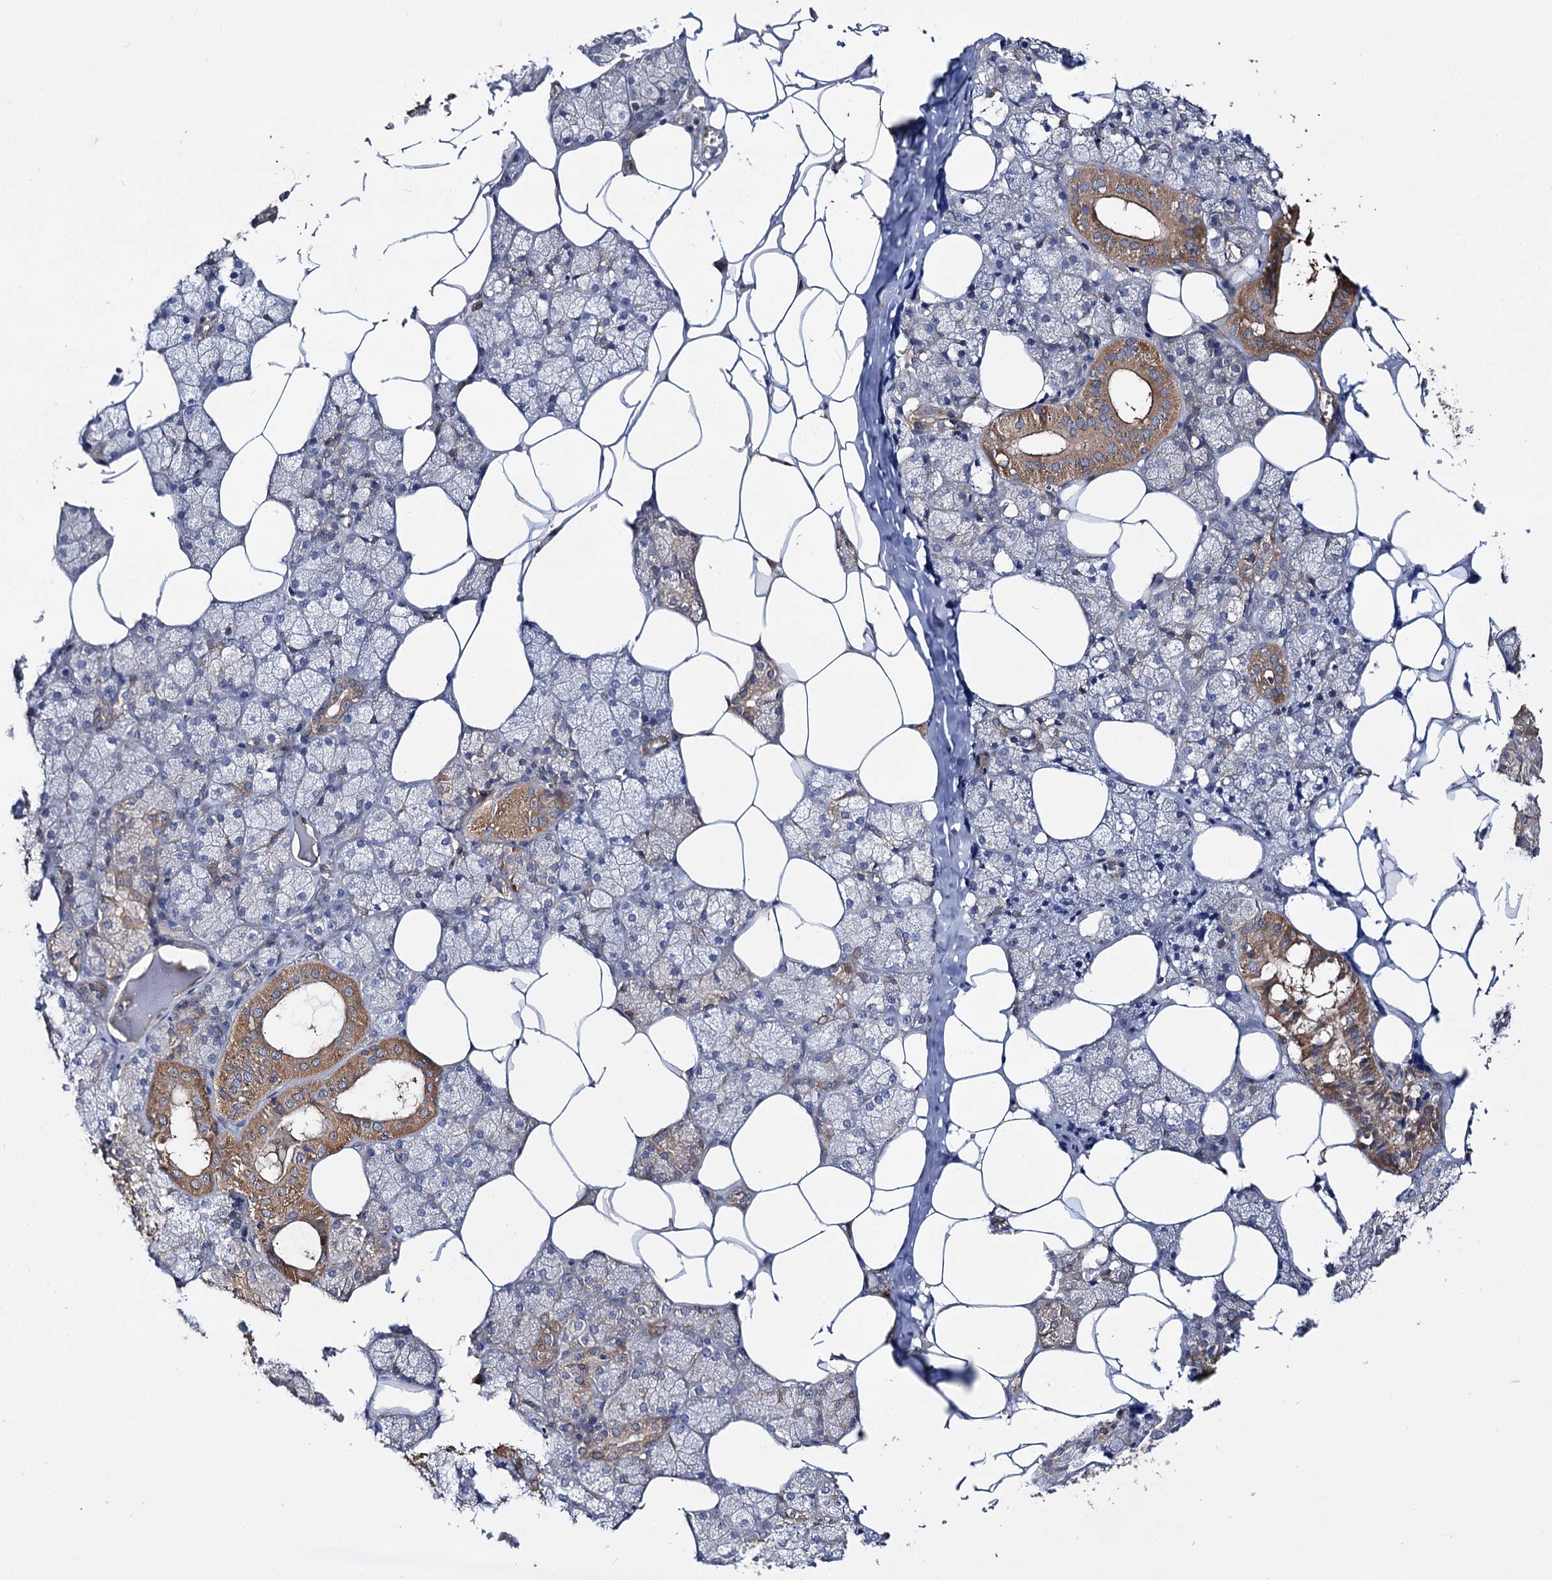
{"staining": {"intensity": "moderate", "quantity": "<25%", "location": "cytoplasmic/membranous"}, "tissue": "salivary gland", "cell_type": "Glandular cells", "image_type": "normal", "snomed": [{"axis": "morphology", "description": "Normal tissue, NOS"}, {"axis": "topography", "description": "Salivary gland"}], "caption": "IHC photomicrograph of benign salivary gland: salivary gland stained using immunohistochemistry (IHC) shows low levels of moderate protein expression localized specifically in the cytoplasmic/membranous of glandular cells, appearing as a cytoplasmic/membranous brown color.", "gene": "IDI1", "patient": {"sex": "male", "age": 62}}